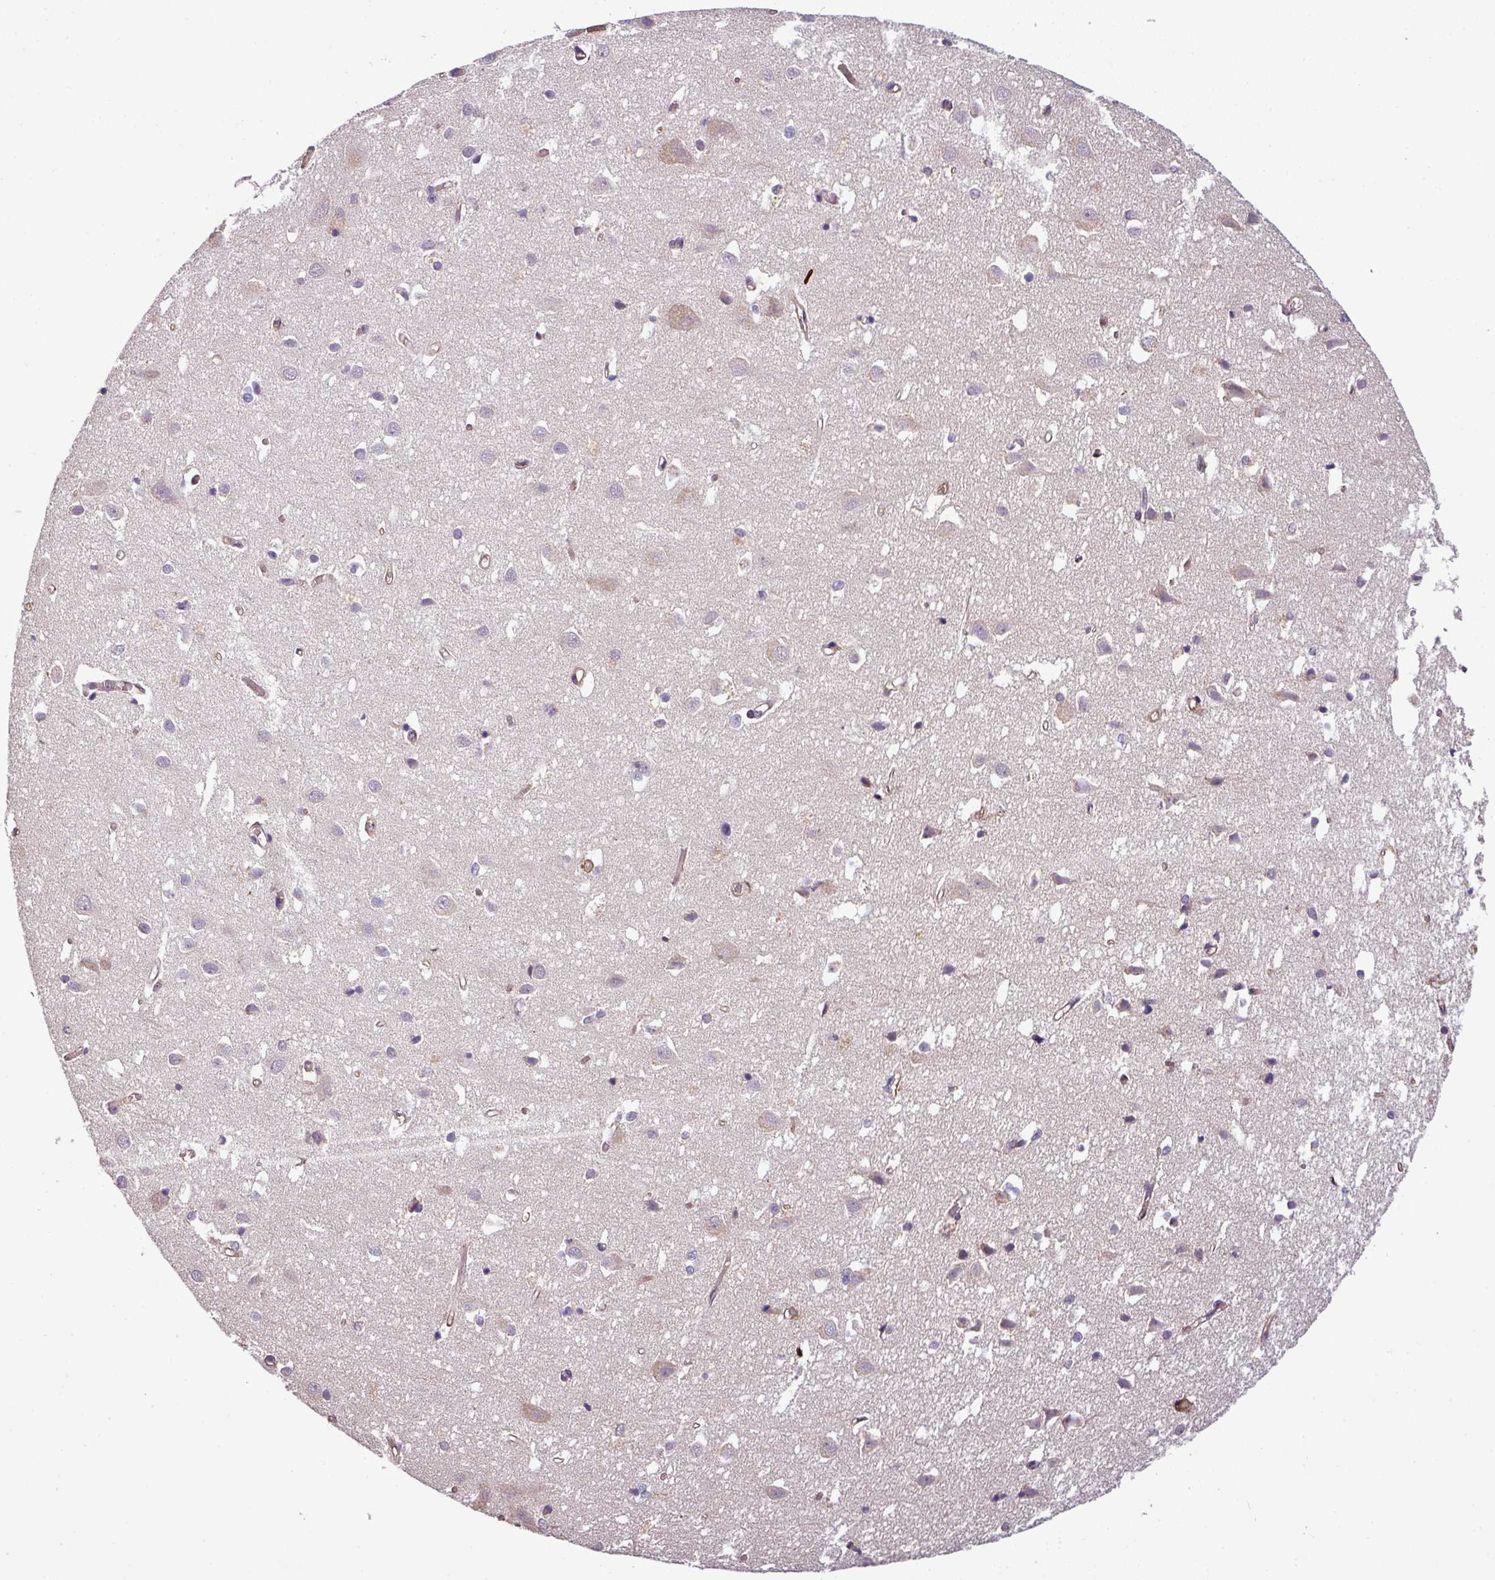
{"staining": {"intensity": "moderate", "quantity": ">75%", "location": "cytoplasmic/membranous"}, "tissue": "cerebral cortex", "cell_type": "Endothelial cells", "image_type": "normal", "snomed": [{"axis": "morphology", "description": "Normal tissue, NOS"}, {"axis": "topography", "description": "Cerebral cortex"}], "caption": "Cerebral cortex stained for a protein (brown) reveals moderate cytoplasmic/membranous positive positivity in about >75% of endothelial cells.", "gene": "CASS4", "patient": {"sex": "male", "age": 70}}